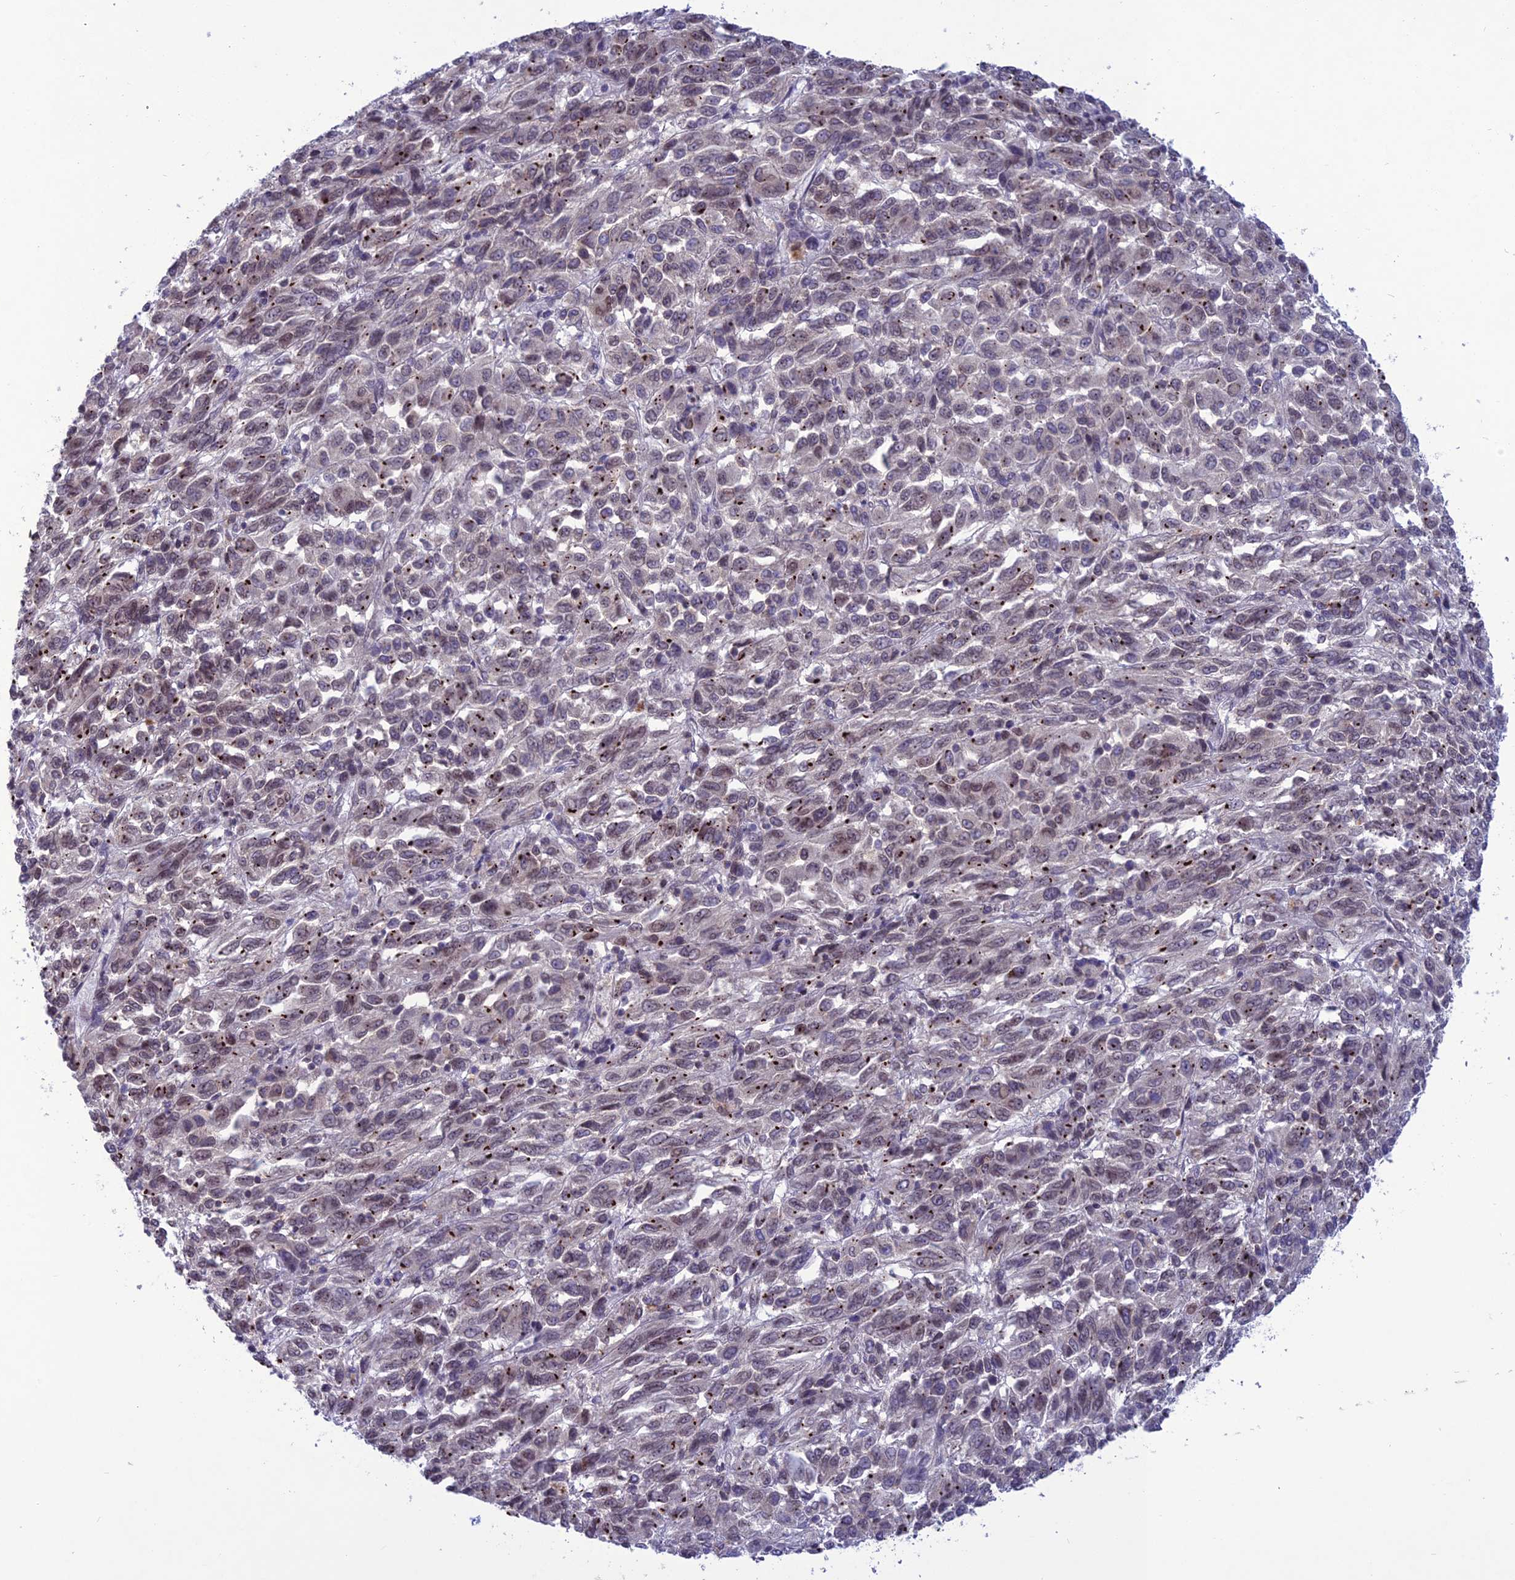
{"staining": {"intensity": "weak", "quantity": "25%-75%", "location": "cytoplasmic/membranous,nuclear"}, "tissue": "melanoma", "cell_type": "Tumor cells", "image_type": "cancer", "snomed": [{"axis": "morphology", "description": "Malignant melanoma, Metastatic site"}, {"axis": "topography", "description": "Lung"}], "caption": "Protein staining demonstrates weak cytoplasmic/membranous and nuclear positivity in approximately 25%-75% of tumor cells in malignant melanoma (metastatic site).", "gene": "WDR46", "patient": {"sex": "male", "age": 64}}